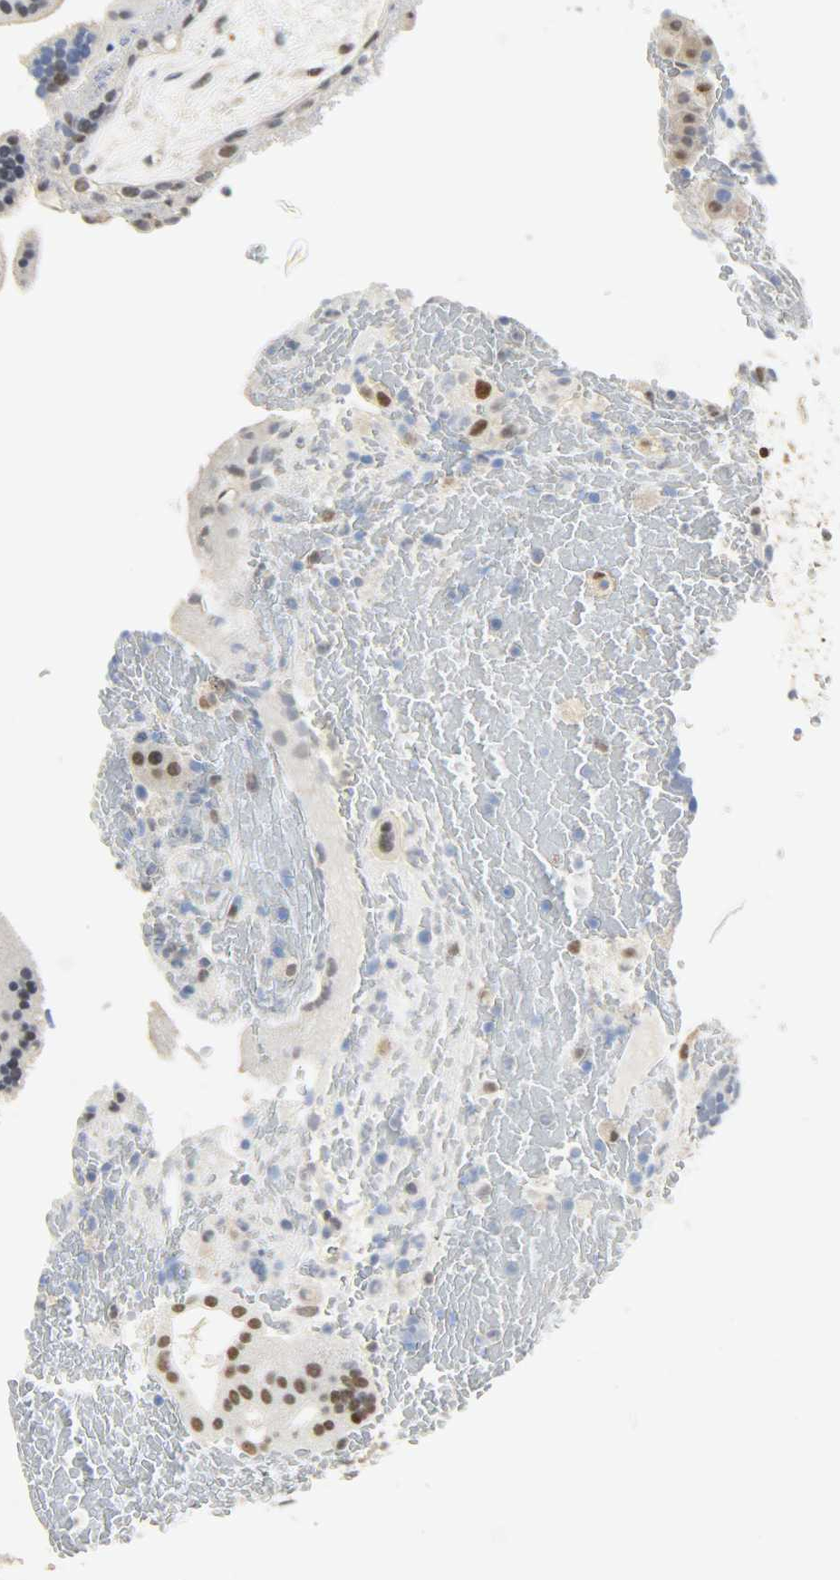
{"staining": {"intensity": "moderate", "quantity": "25%-75%", "location": "nuclear"}, "tissue": "placenta", "cell_type": "Trophoblastic cells", "image_type": "normal", "snomed": [{"axis": "morphology", "description": "Normal tissue, NOS"}, {"axis": "topography", "description": "Placenta"}], "caption": "Moderate nuclear positivity for a protein is present in about 25%-75% of trophoblastic cells of normal placenta using immunohistochemistry (IHC).", "gene": "NPEPL1", "patient": {"sex": "female", "age": 19}}